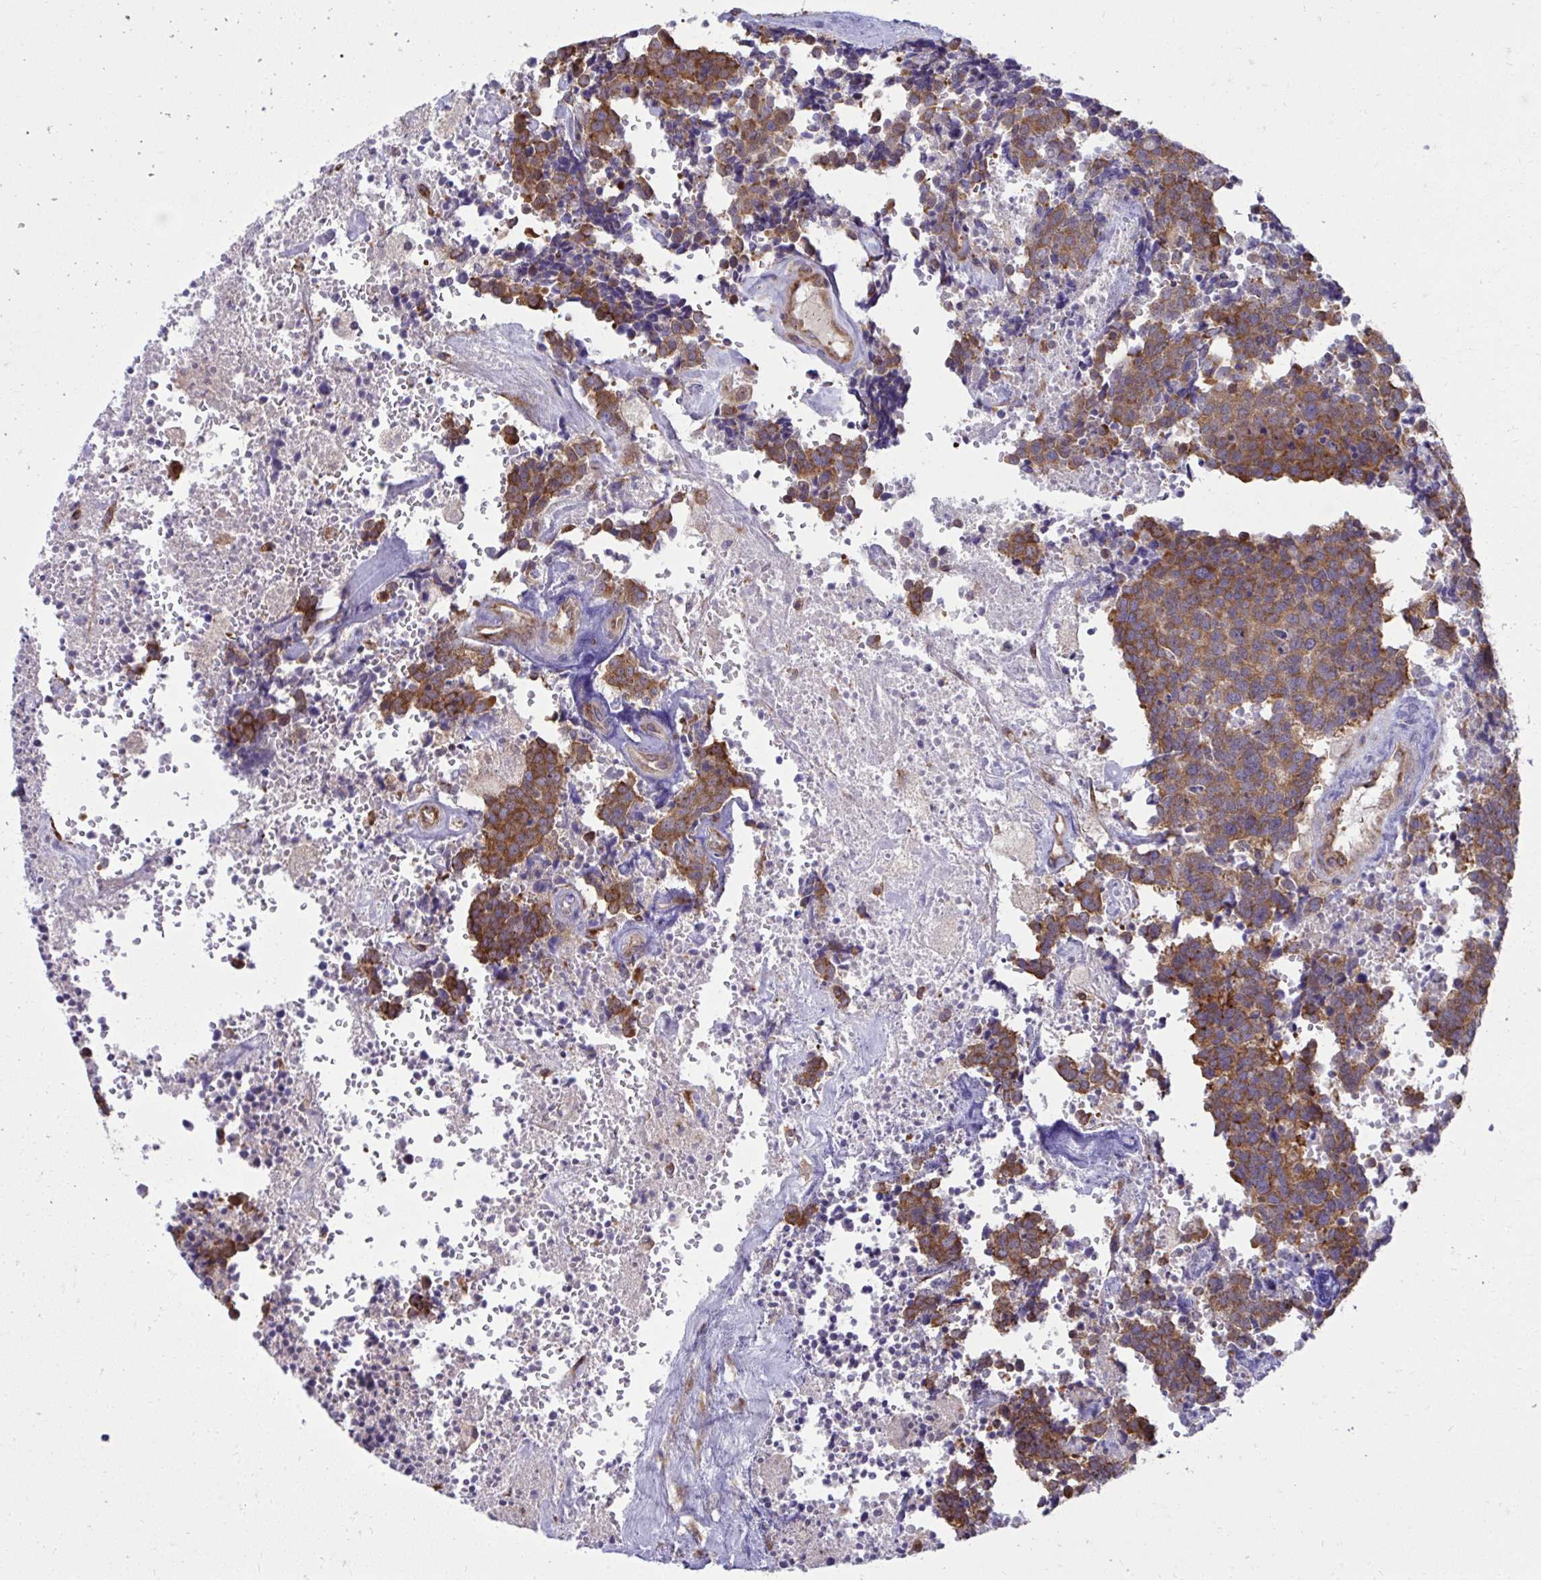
{"staining": {"intensity": "moderate", "quantity": ">75%", "location": "cytoplasmic/membranous"}, "tissue": "carcinoid", "cell_type": "Tumor cells", "image_type": "cancer", "snomed": [{"axis": "morphology", "description": "Carcinoid, malignant, NOS"}, {"axis": "topography", "description": "Skin"}], "caption": "Brown immunohistochemical staining in human carcinoid demonstrates moderate cytoplasmic/membranous positivity in about >75% of tumor cells. Using DAB (brown) and hematoxylin (blue) stains, captured at high magnification using brightfield microscopy.", "gene": "NMNAT3", "patient": {"sex": "female", "age": 79}}